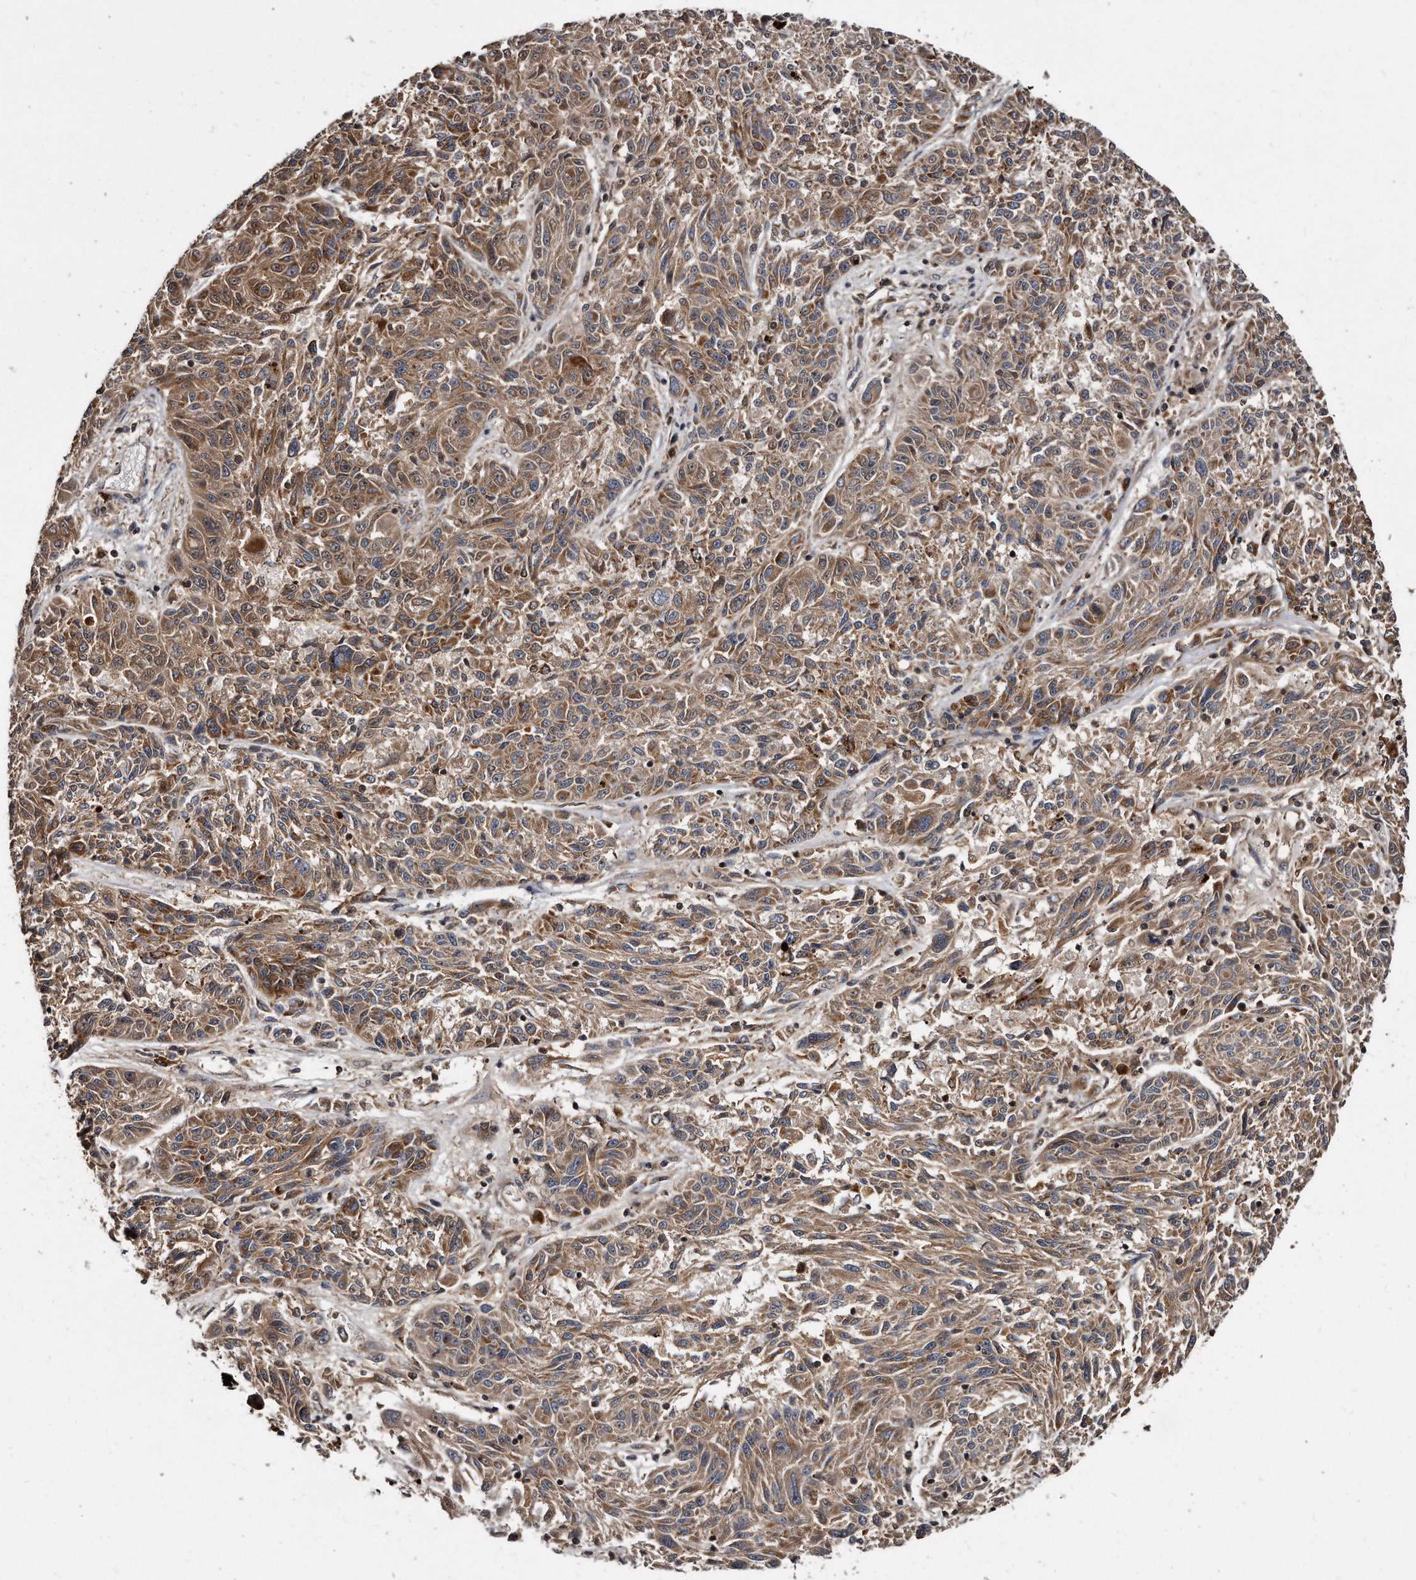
{"staining": {"intensity": "moderate", "quantity": ">75%", "location": "cytoplasmic/membranous"}, "tissue": "melanoma", "cell_type": "Tumor cells", "image_type": "cancer", "snomed": [{"axis": "morphology", "description": "Malignant melanoma, NOS"}, {"axis": "topography", "description": "Skin"}], "caption": "A micrograph of human malignant melanoma stained for a protein displays moderate cytoplasmic/membranous brown staining in tumor cells. (Stains: DAB in brown, nuclei in blue, Microscopy: brightfield microscopy at high magnification).", "gene": "FAM136A", "patient": {"sex": "male", "age": 53}}